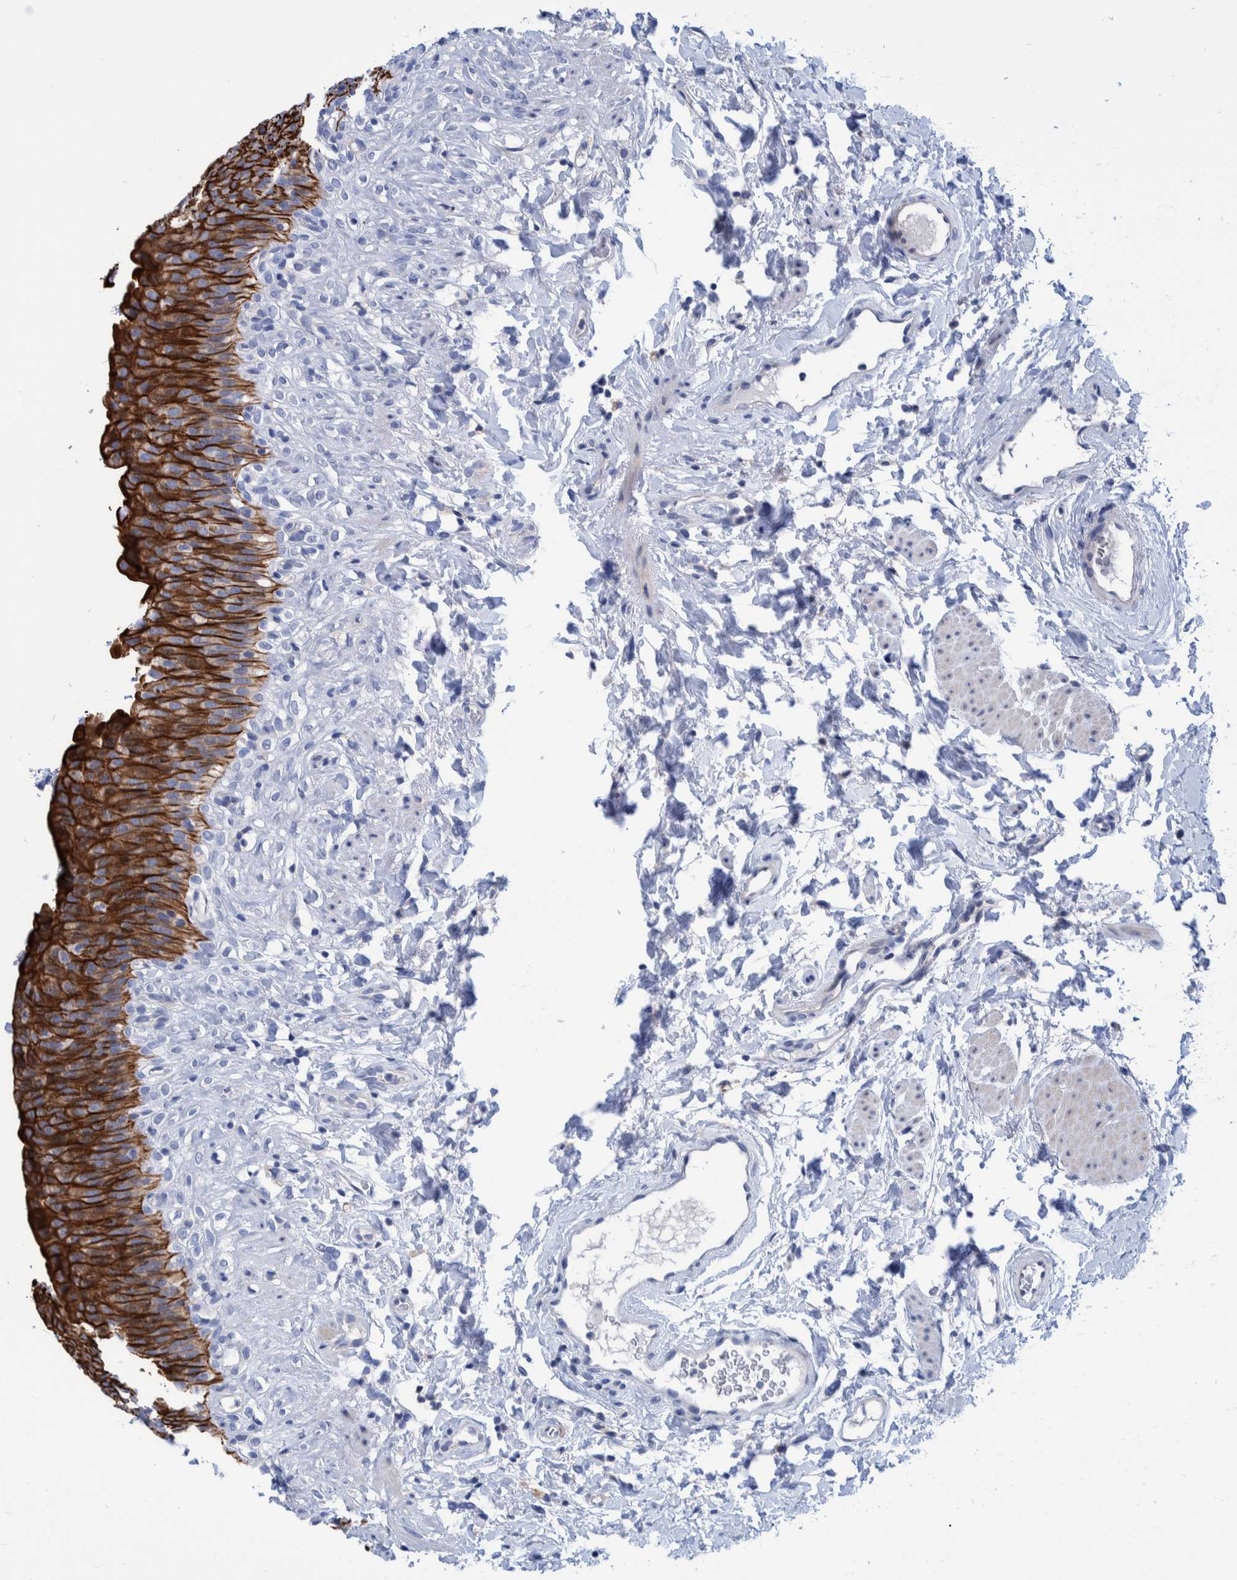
{"staining": {"intensity": "strong", "quantity": ">75%", "location": "cytoplasmic/membranous"}, "tissue": "urinary bladder", "cell_type": "Urothelial cells", "image_type": "normal", "snomed": [{"axis": "morphology", "description": "Normal tissue, NOS"}, {"axis": "topography", "description": "Urinary bladder"}], "caption": "Immunohistochemical staining of benign urinary bladder reveals >75% levels of strong cytoplasmic/membranous protein staining in about >75% of urothelial cells.", "gene": "MKS1", "patient": {"sex": "female", "age": 79}}